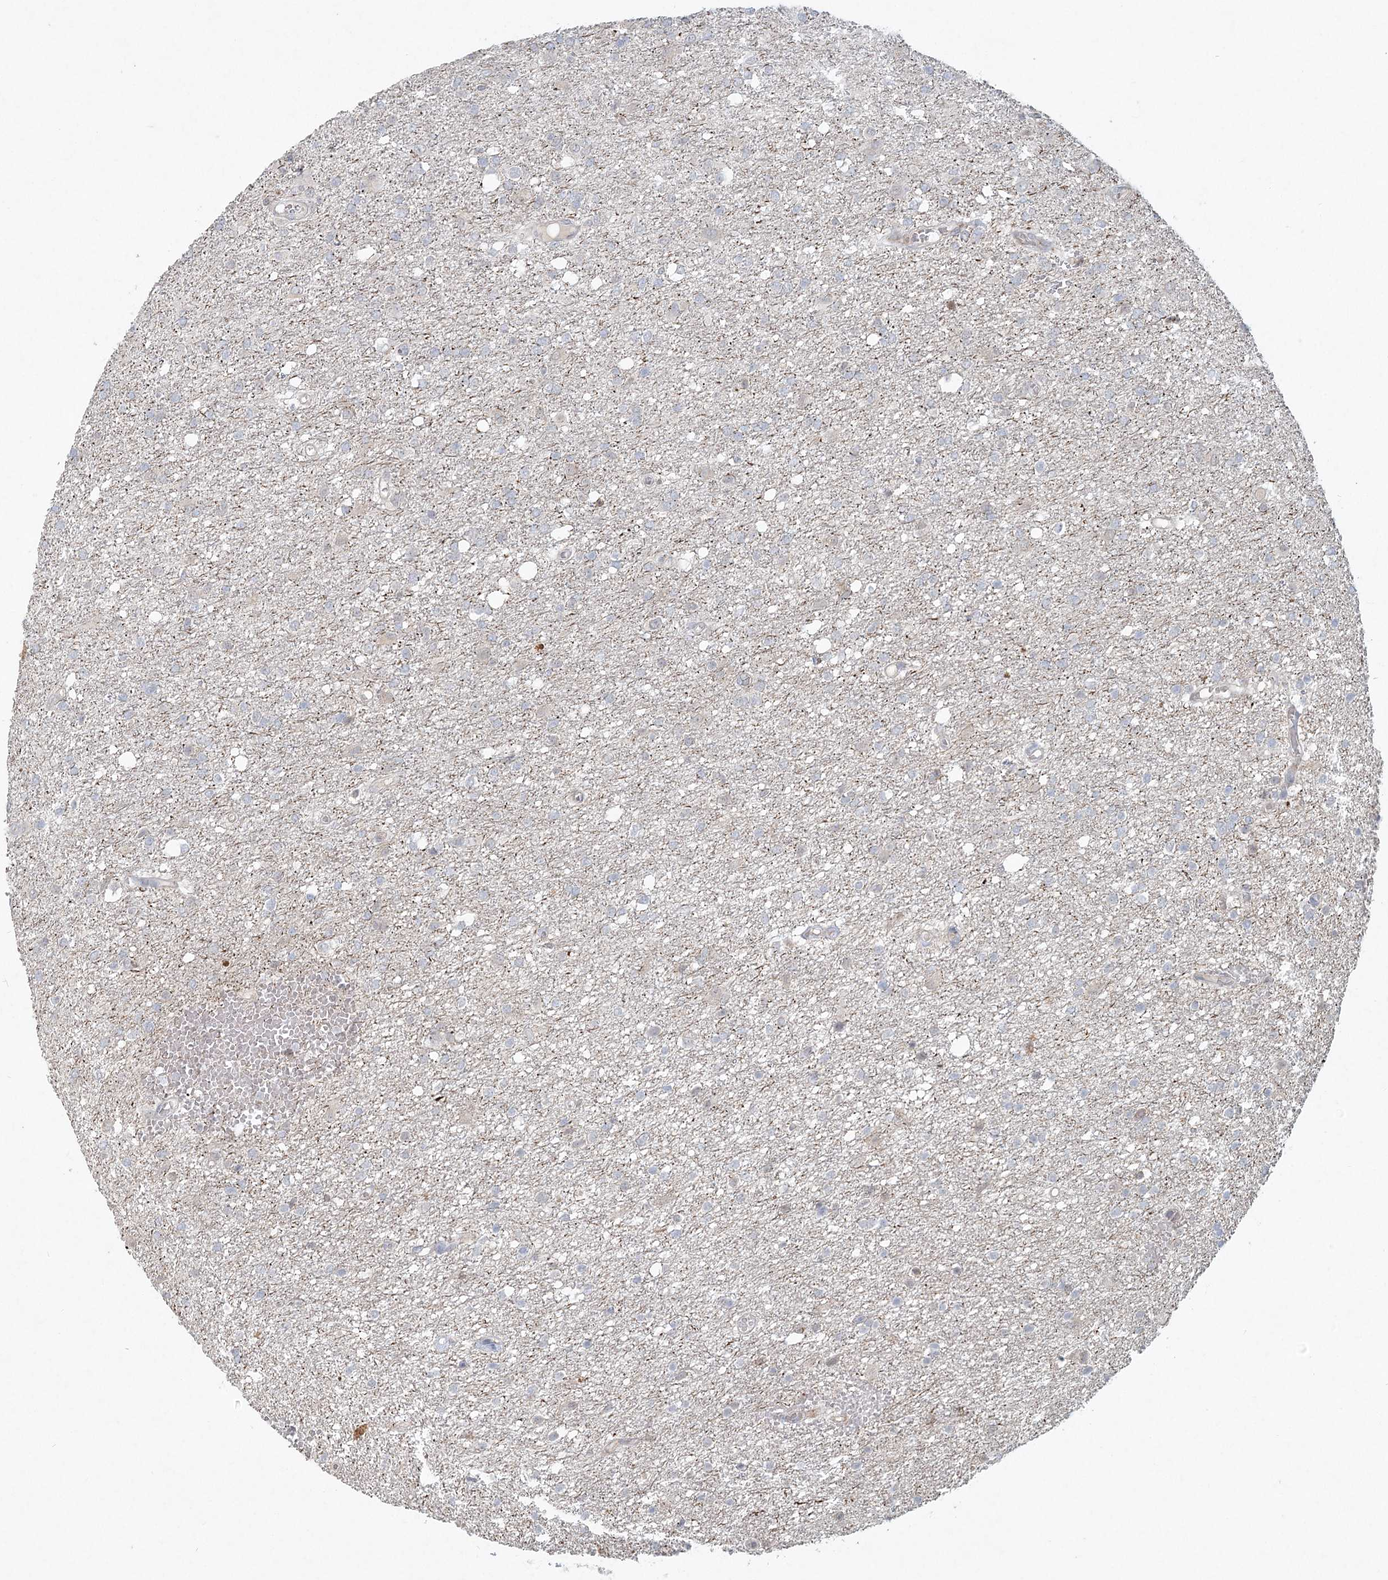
{"staining": {"intensity": "negative", "quantity": "none", "location": "none"}, "tissue": "glioma", "cell_type": "Tumor cells", "image_type": "cancer", "snomed": [{"axis": "morphology", "description": "Glioma, malignant, High grade"}, {"axis": "topography", "description": "Brain"}], "caption": "An IHC photomicrograph of high-grade glioma (malignant) is shown. There is no staining in tumor cells of high-grade glioma (malignant).", "gene": "LRP2BP", "patient": {"sex": "female", "age": 59}}